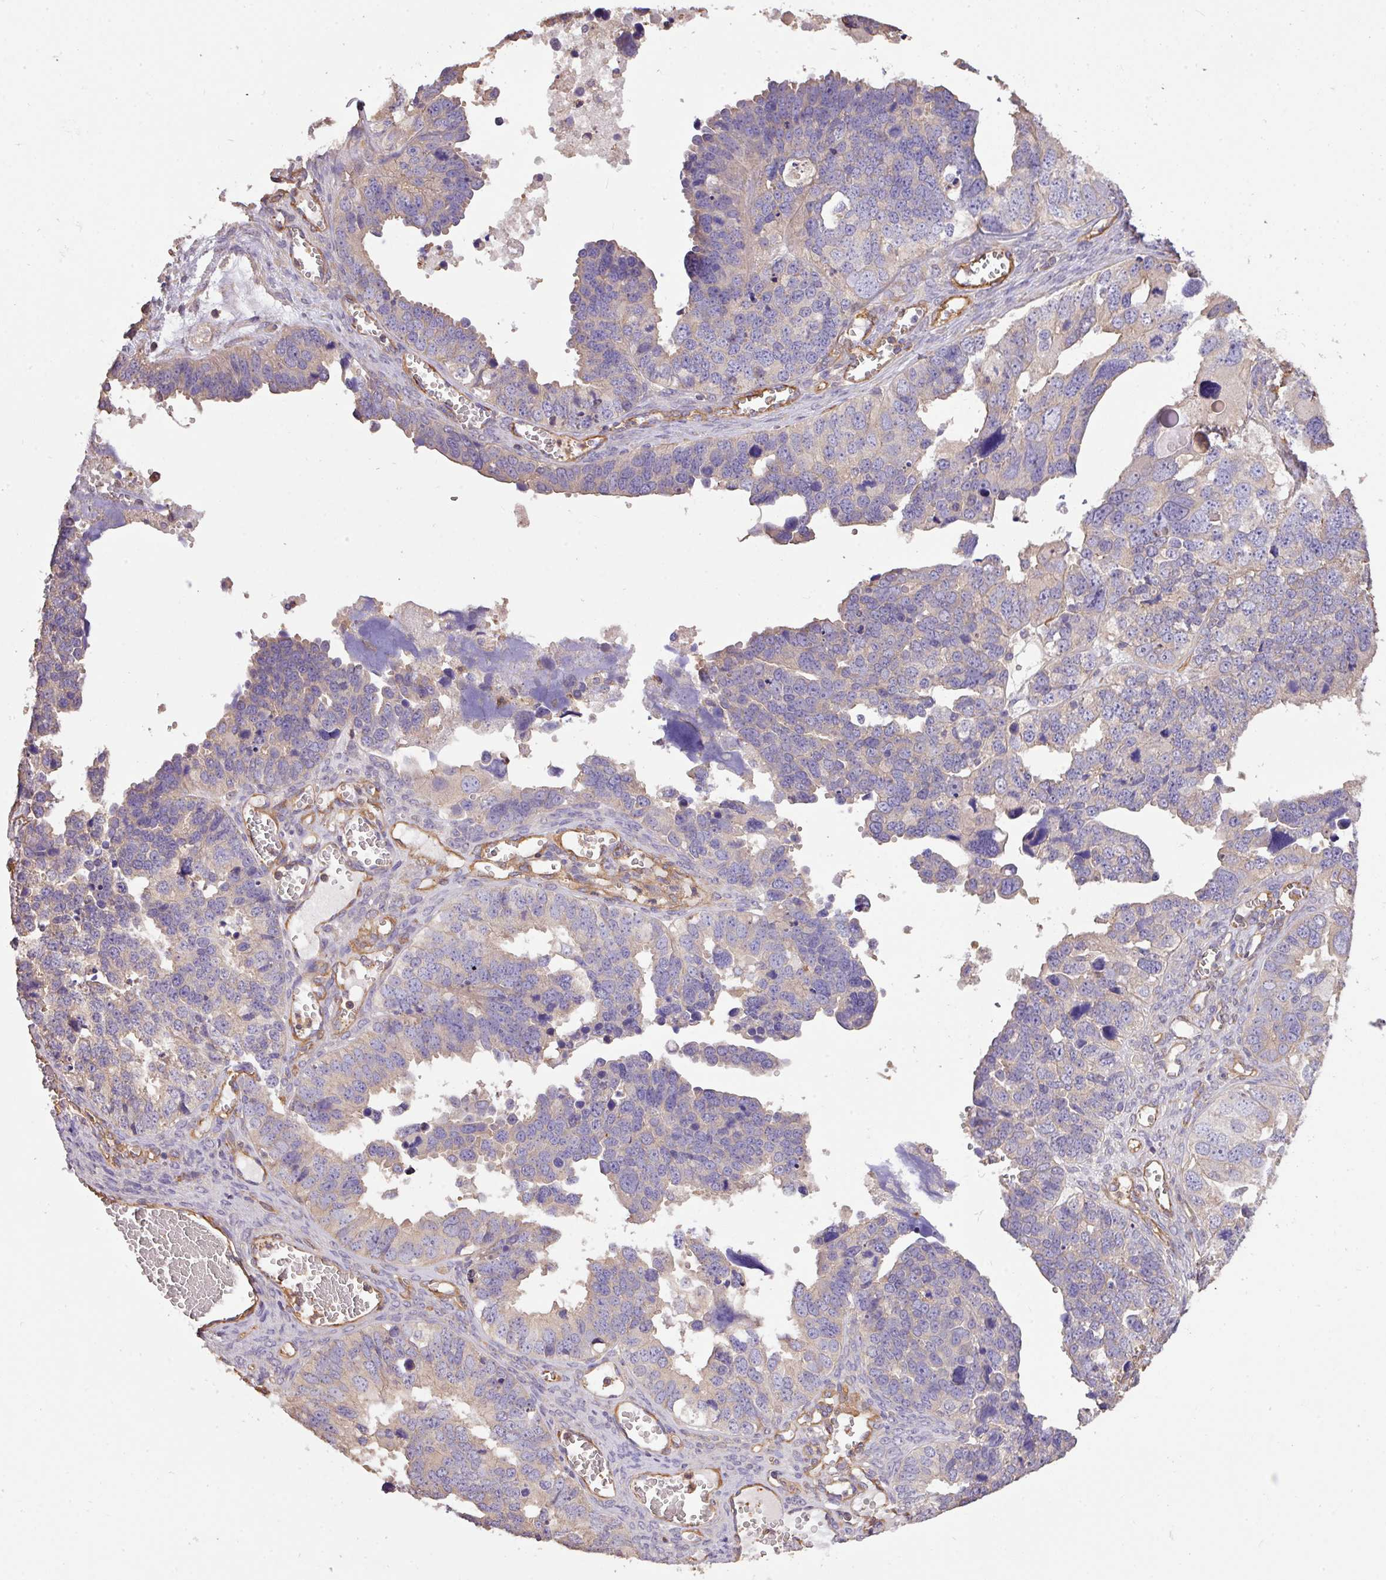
{"staining": {"intensity": "negative", "quantity": "none", "location": "none"}, "tissue": "ovarian cancer", "cell_type": "Tumor cells", "image_type": "cancer", "snomed": [{"axis": "morphology", "description": "Cystadenocarcinoma, serous, NOS"}, {"axis": "topography", "description": "Ovary"}], "caption": "The micrograph demonstrates no staining of tumor cells in serous cystadenocarcinoma (ovarian).", "gene": "CALML4", "patient": {"sex": "female", "age": 76}}